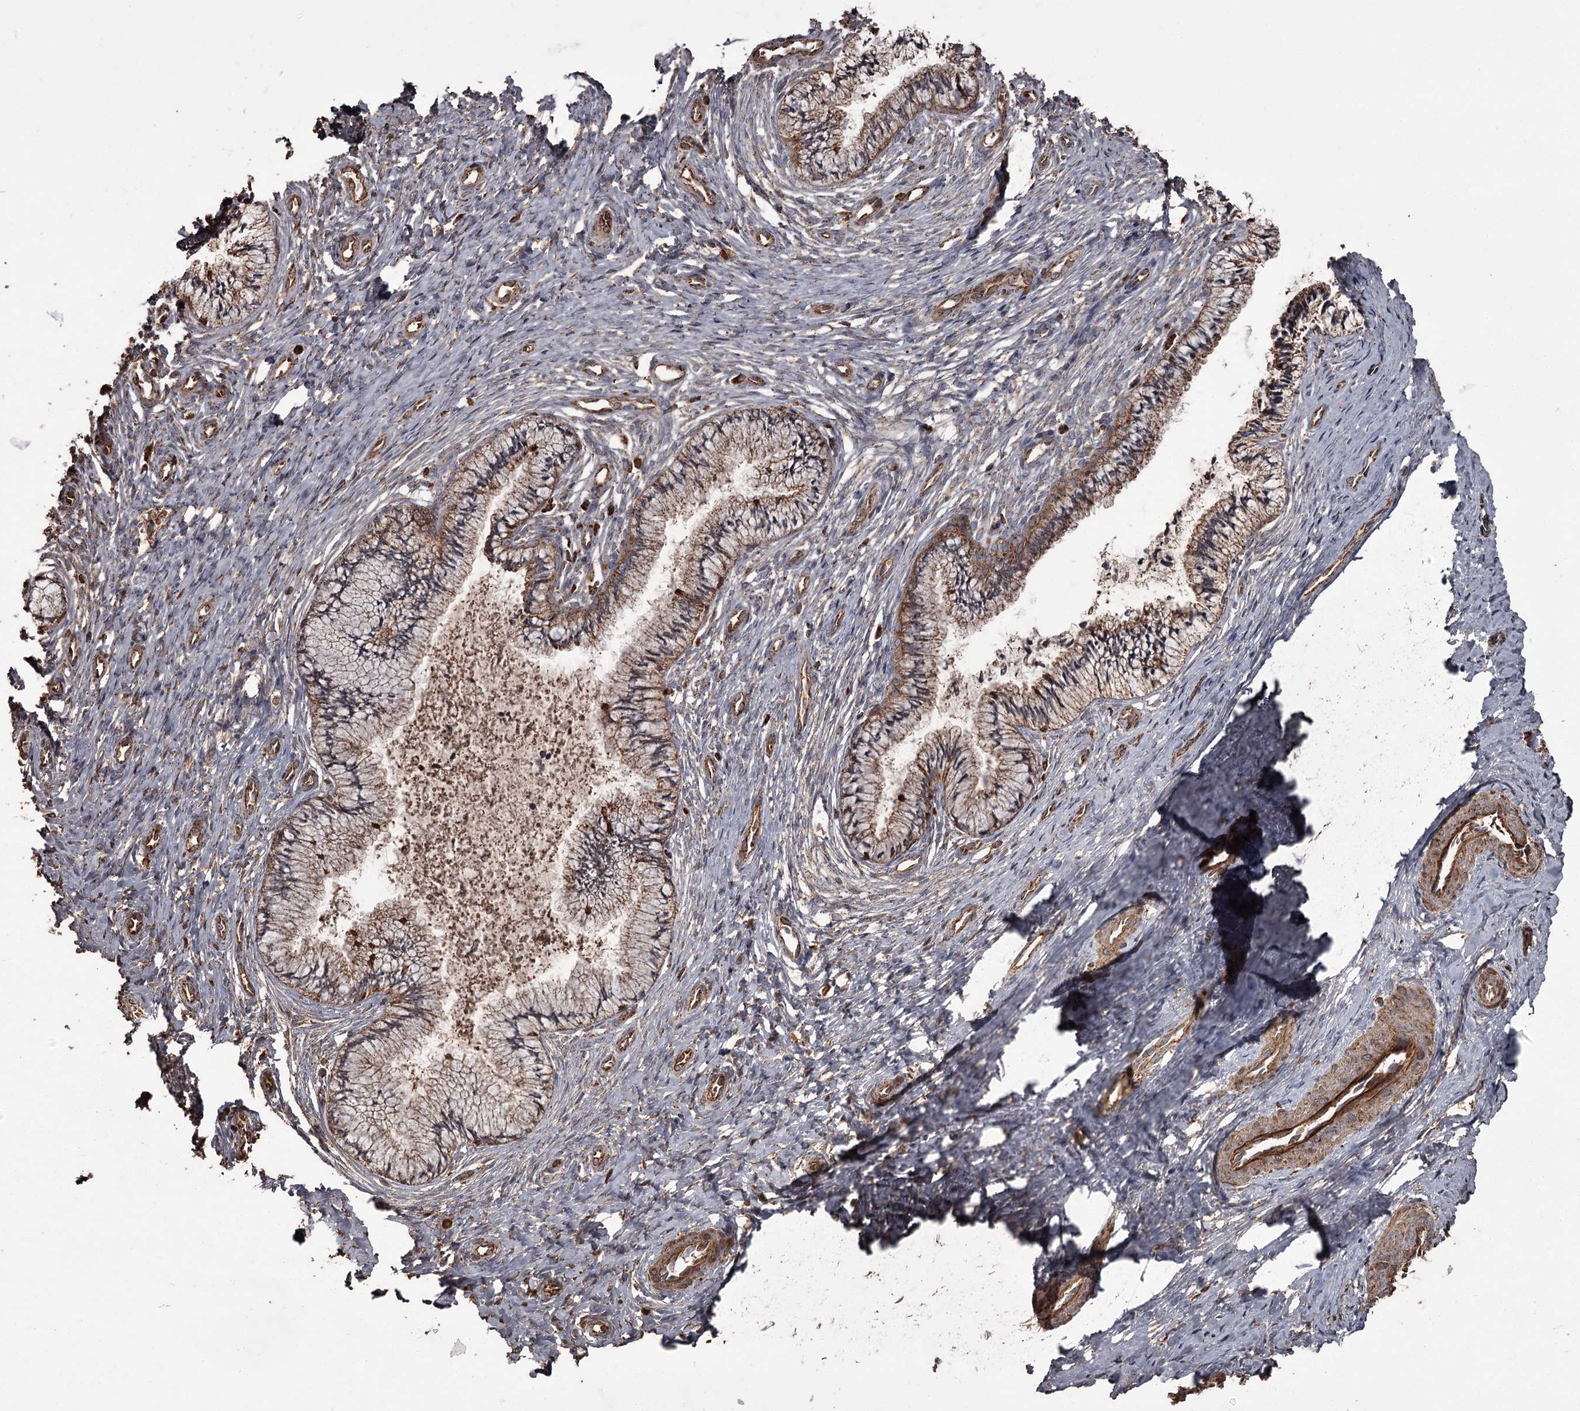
{"staining": {"intensity": "strong", "quantity": ">75%", "location": "cytoplasmic/membranous"}, "tissue": "cervix", "cell_type": "Glandular cells", "image_type": "normal", "snomed": [{"axis": "morphology", "description": "Normal tissue, NOS"}, {"axis": "topography", "description": "Cervix"}], "caption": "The photomicrograph demonstrates immunohistochemical staining of normal cervix. There is strong cytoplasmic/membranous staining is identified in about >75% of glandular cells.", "gene": "THAP9", "patient": {"sex": "female", "age": 36}}